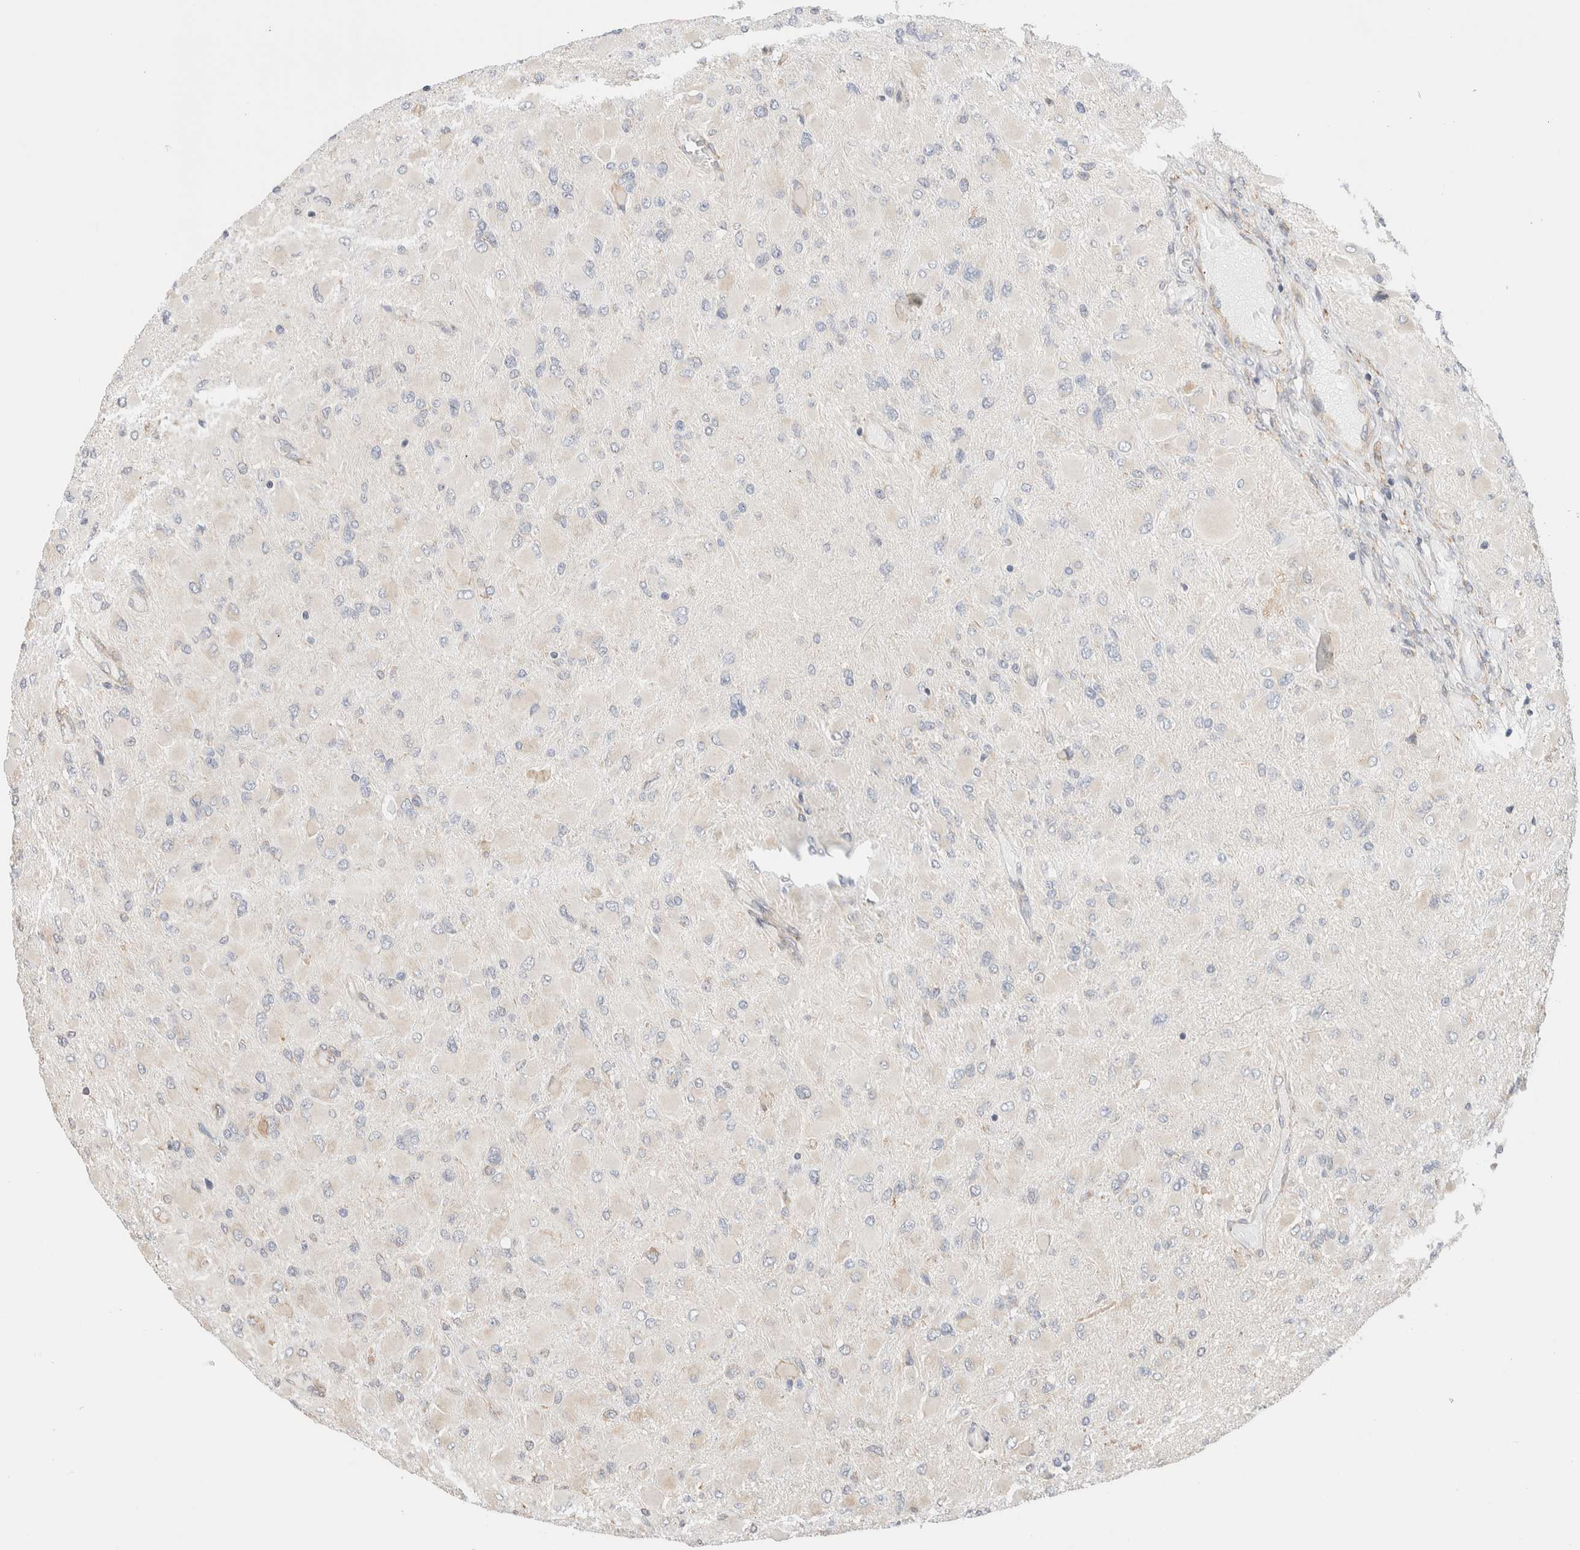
{"staining": {"intensity": "negative", "quantity": "none", "location": "none"}, "tissue": "glioma", "cell_type": "Tumor cells", "image_type": "cancer", "snomed": [{"axis": "morphology", "description": "Glioma, malignant, High grade"}, {"axis": "topography", "description": "Cerebral cortex"}], "caption": "Immunohistochemical staining of glioma displays no significant staining in tumor cells.", "gene": "INTS1", "patient": {"sex": "female", "age": 36}}